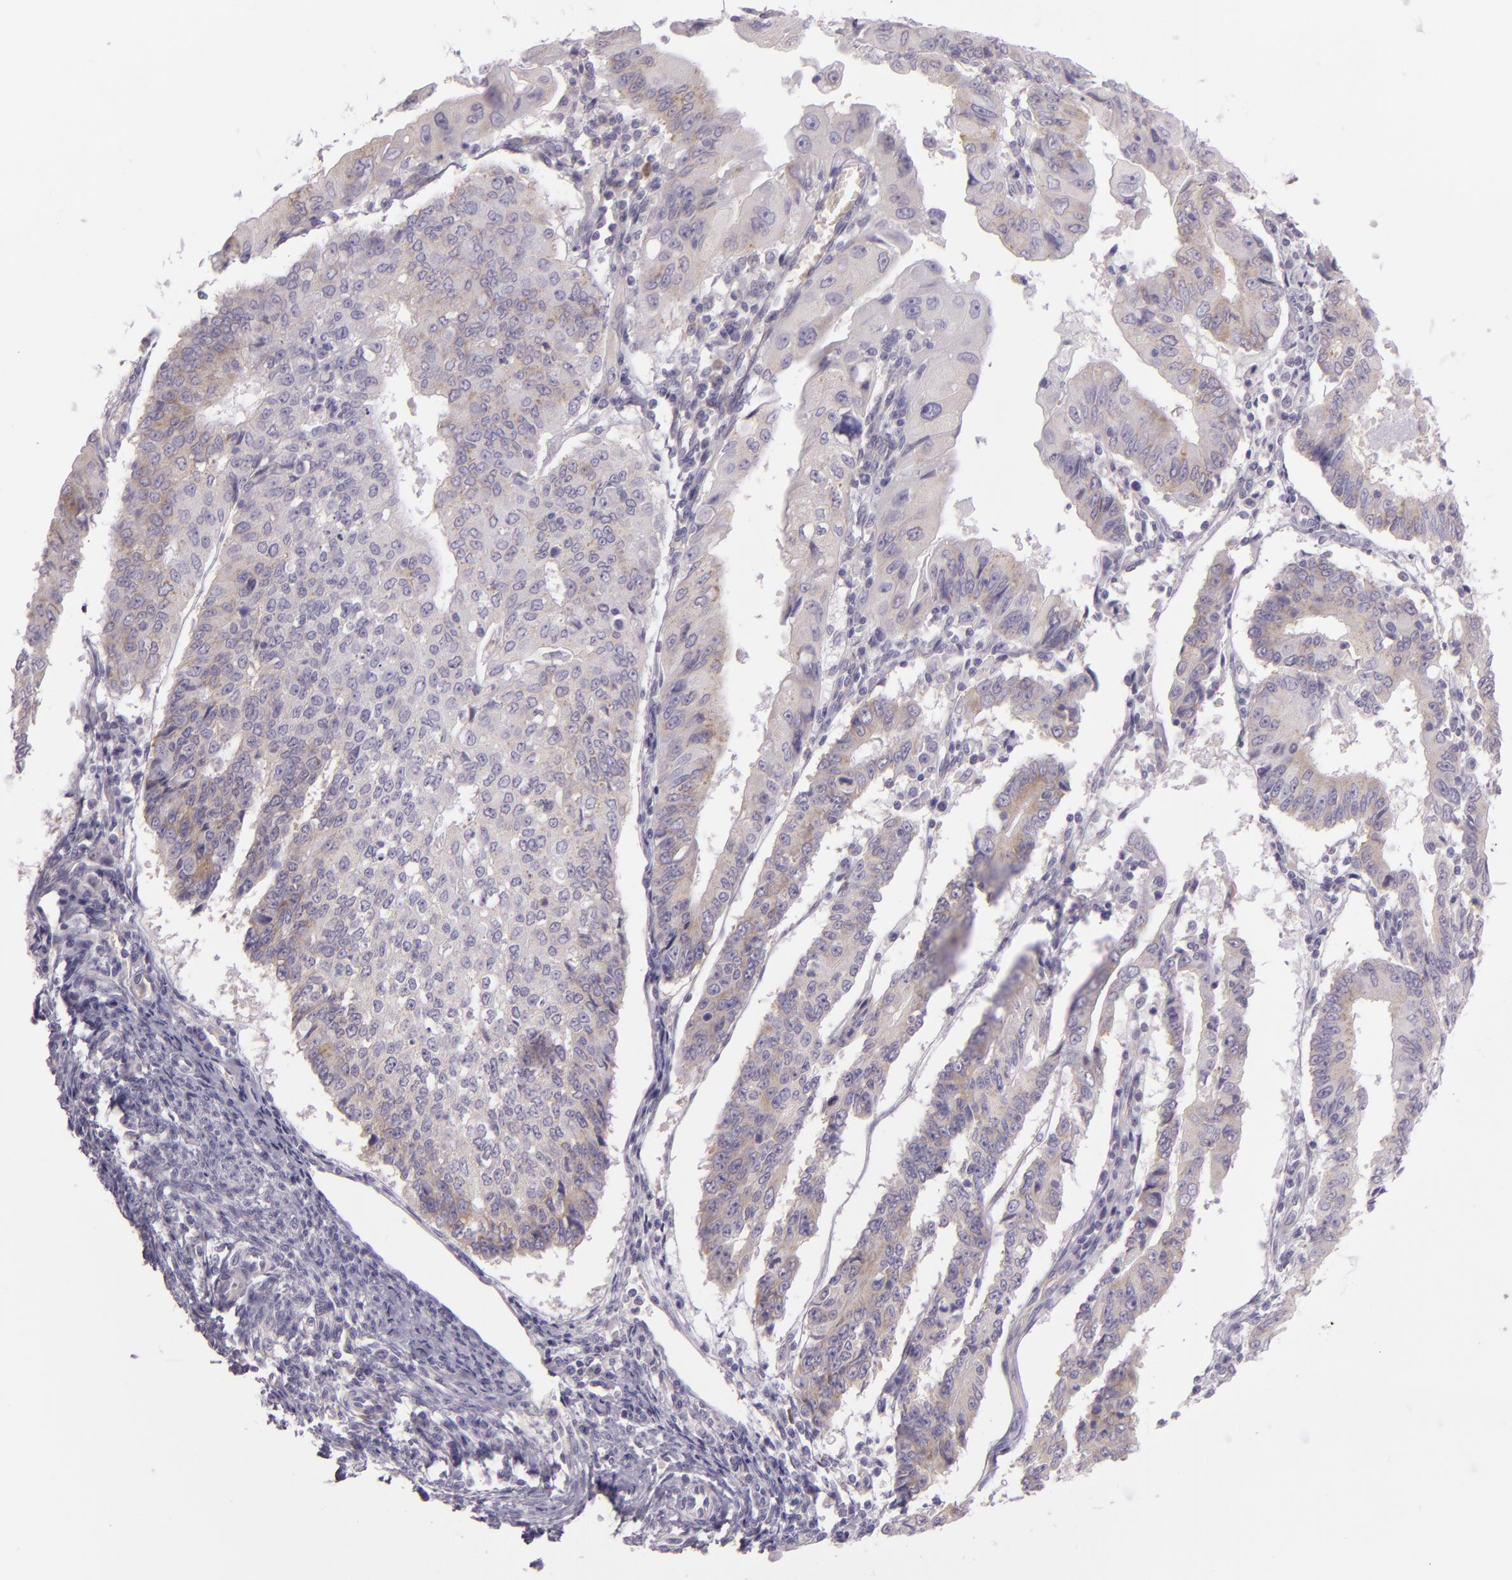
{"staining": {"intensity": "weak", "quantity": "25%-75%", "location": "cytoplasmic/membranous"}, "tissue": "endometrial cancer", "cell_type": "Tumor cells", "image_type": "cancer", "snomed": [{"axis": "morphology", "description": "Adenocarcinoma, NOS"}, {"axis": "topography", "description": "Endometrium"}], "caption": "A brown stain labels weak cytoplasmic/membranous expression of a protein in human adenocarcinoma (endometrial) tumor cells.", "gene": "ZC3H7B", "patient": {"sex": "female", "age": 75}}